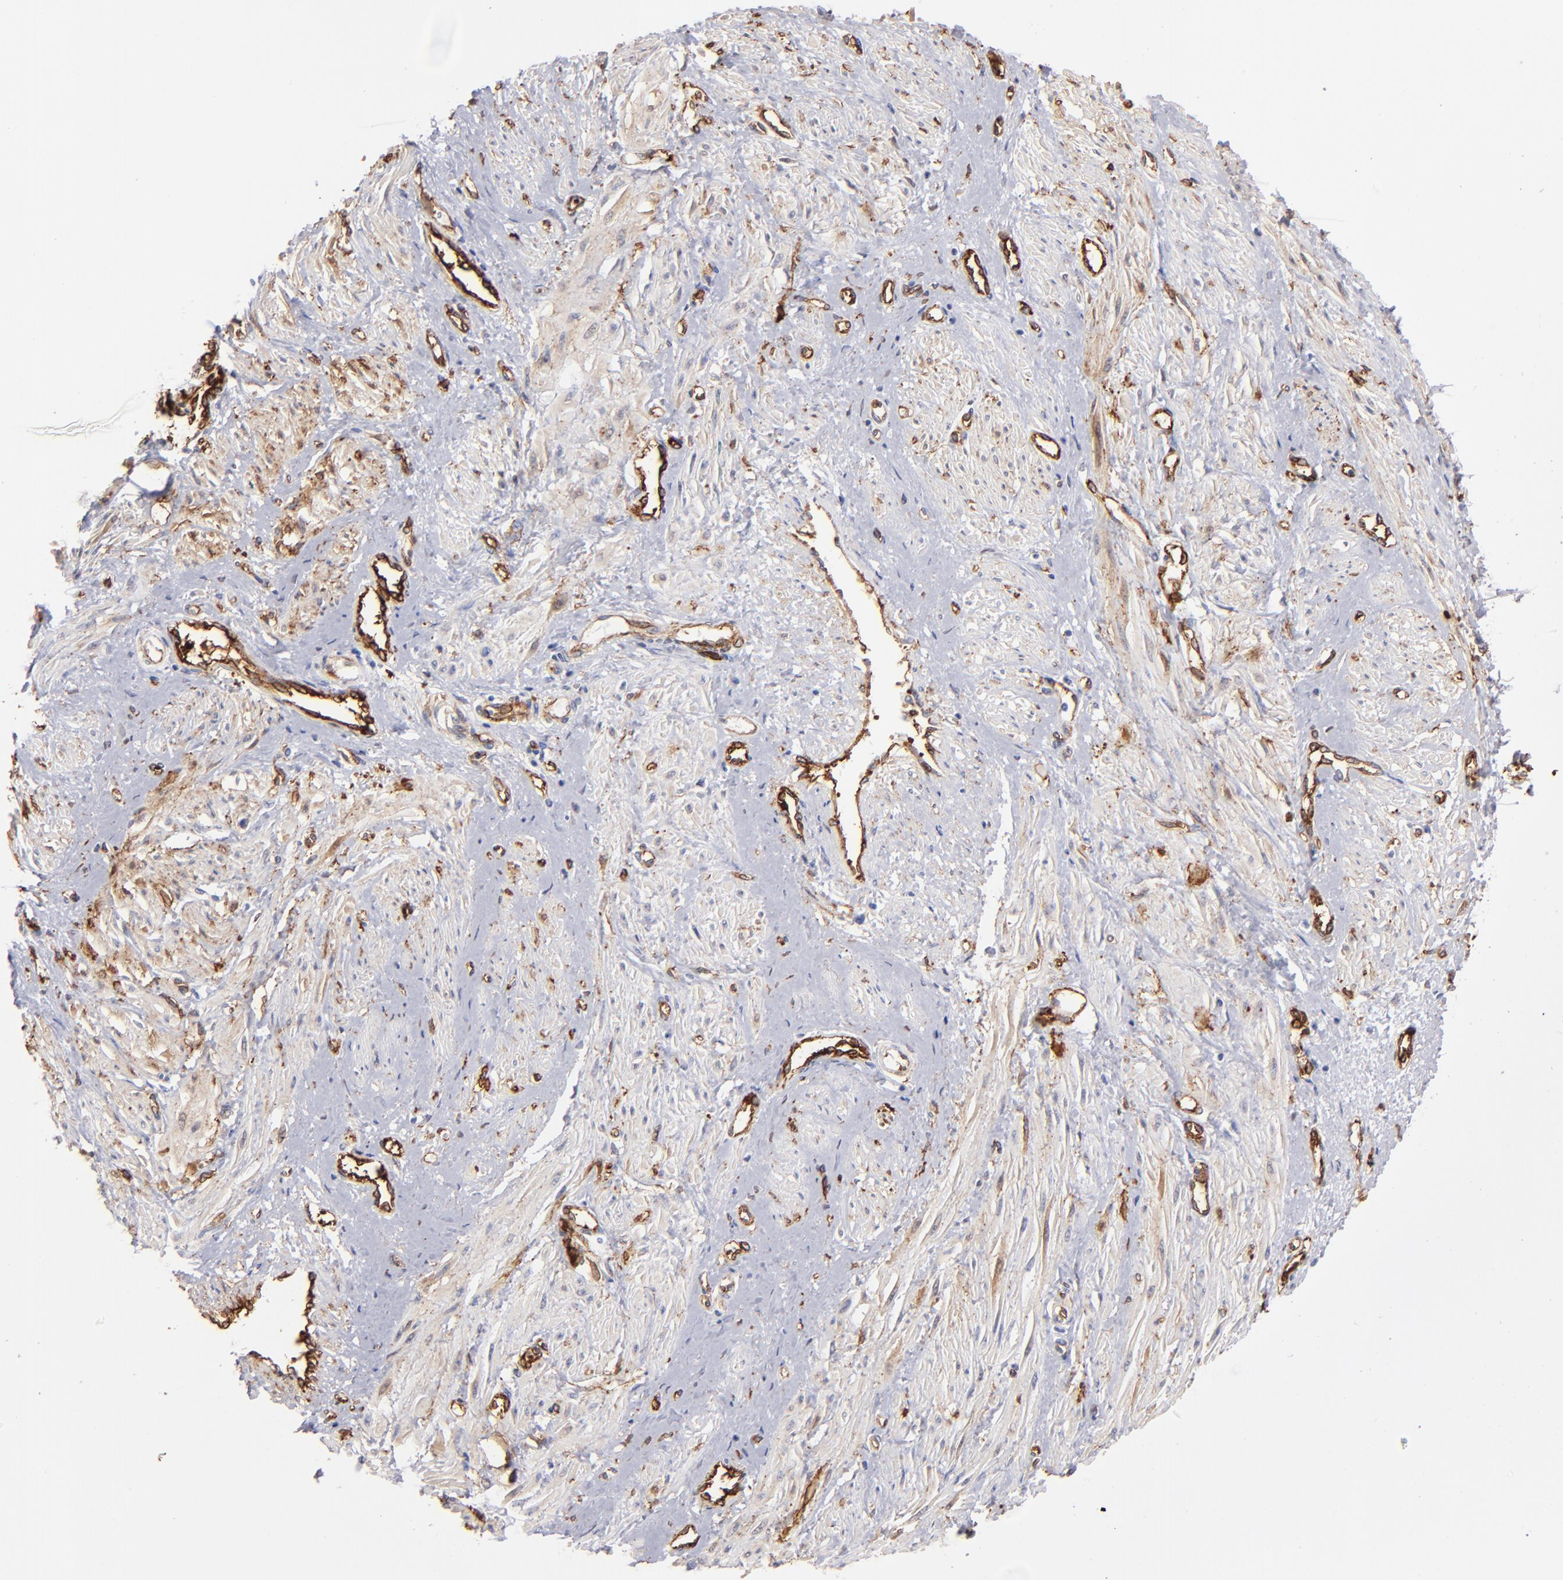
{"staining": {"intensity": "strong", "quantity": ">75%", "location": "cytoplasmic/membranous"}, "tissue": "smooth muscle", "cell_type": "Smooth muscle cells", "image_type": "normal", "snomed": [{"axis": "morphology", "description": "Normal tissue, NOS"}, {"axis": "topography", "description": "Smooth muscle"}, {"axis": "topography", "description": "Uterus"}], "caption": "Immunohistochemical staining of benign human smooth muscle demonstrates >75% levels of strong cytoplasmic/membranous protein expression in approximately >75% of smooth muscle cells. The staining was performed using DAB to visualize the protein expression in brown, while the nuclei were stained in blue with hematoxylin (Magnification: 20x).", "gene": "AHNAK2", "patient": {"sex": "female", "age": 39}}